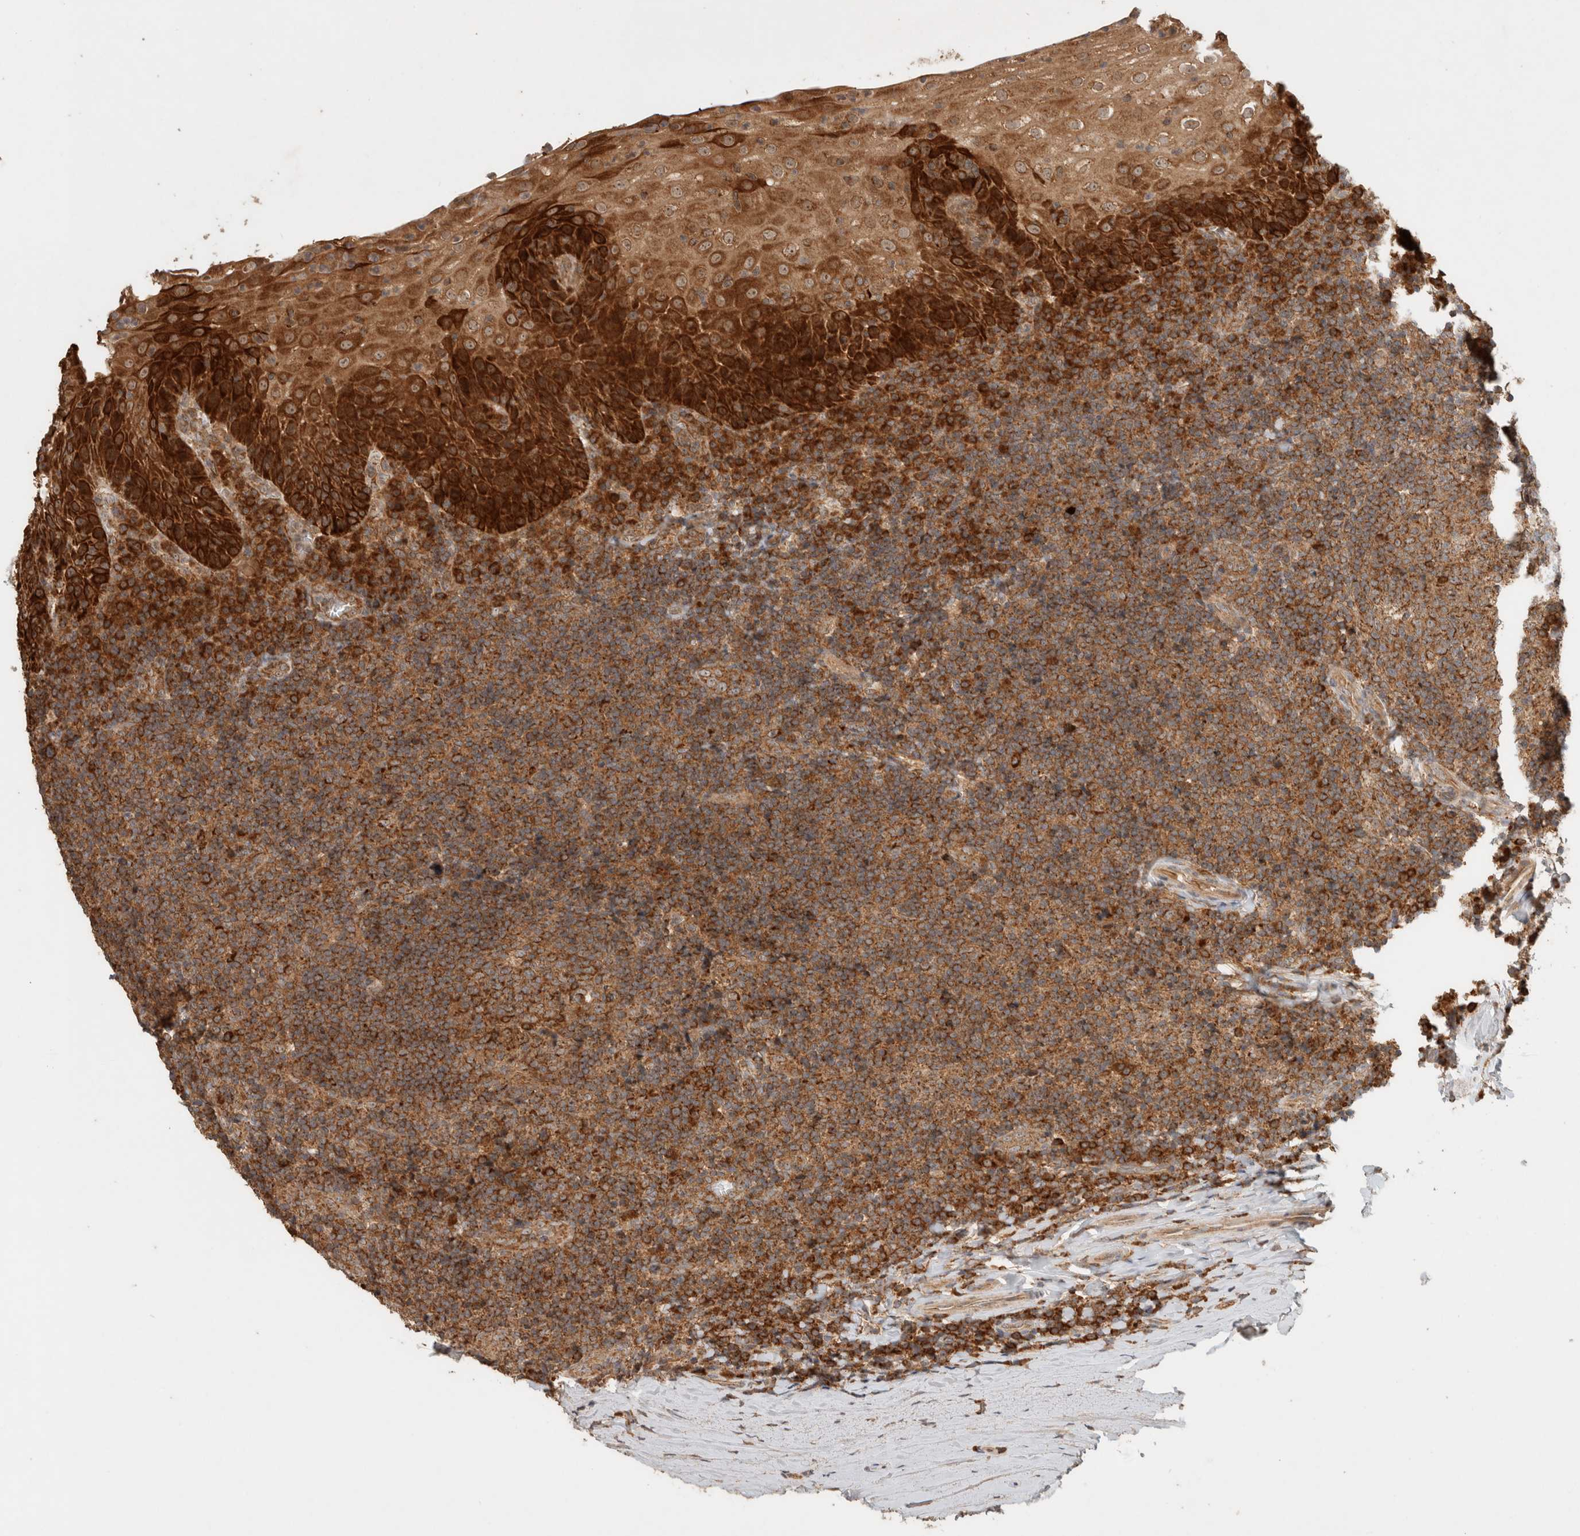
{"staining": {"intensity": "strong", "quantity": ">75%", "location": "cytoplasmic/membranous"}, "tissue": "tonsil", "cell_type": "Germinal center cells", "image_type": "normal", "snomed": [{"axis": "morphology", "description": "Normal tissue, NOS"}, {"axis": "topography", "description": "Tonsil"}], "caption": "Strong cytoplasmic/membranous staining for a protein is identified in about >75% of germinal center cells of unremarkable tonsil using IHC.", "gene": "EIF2B3", "patient": {"sex": "male", "age": 37}}